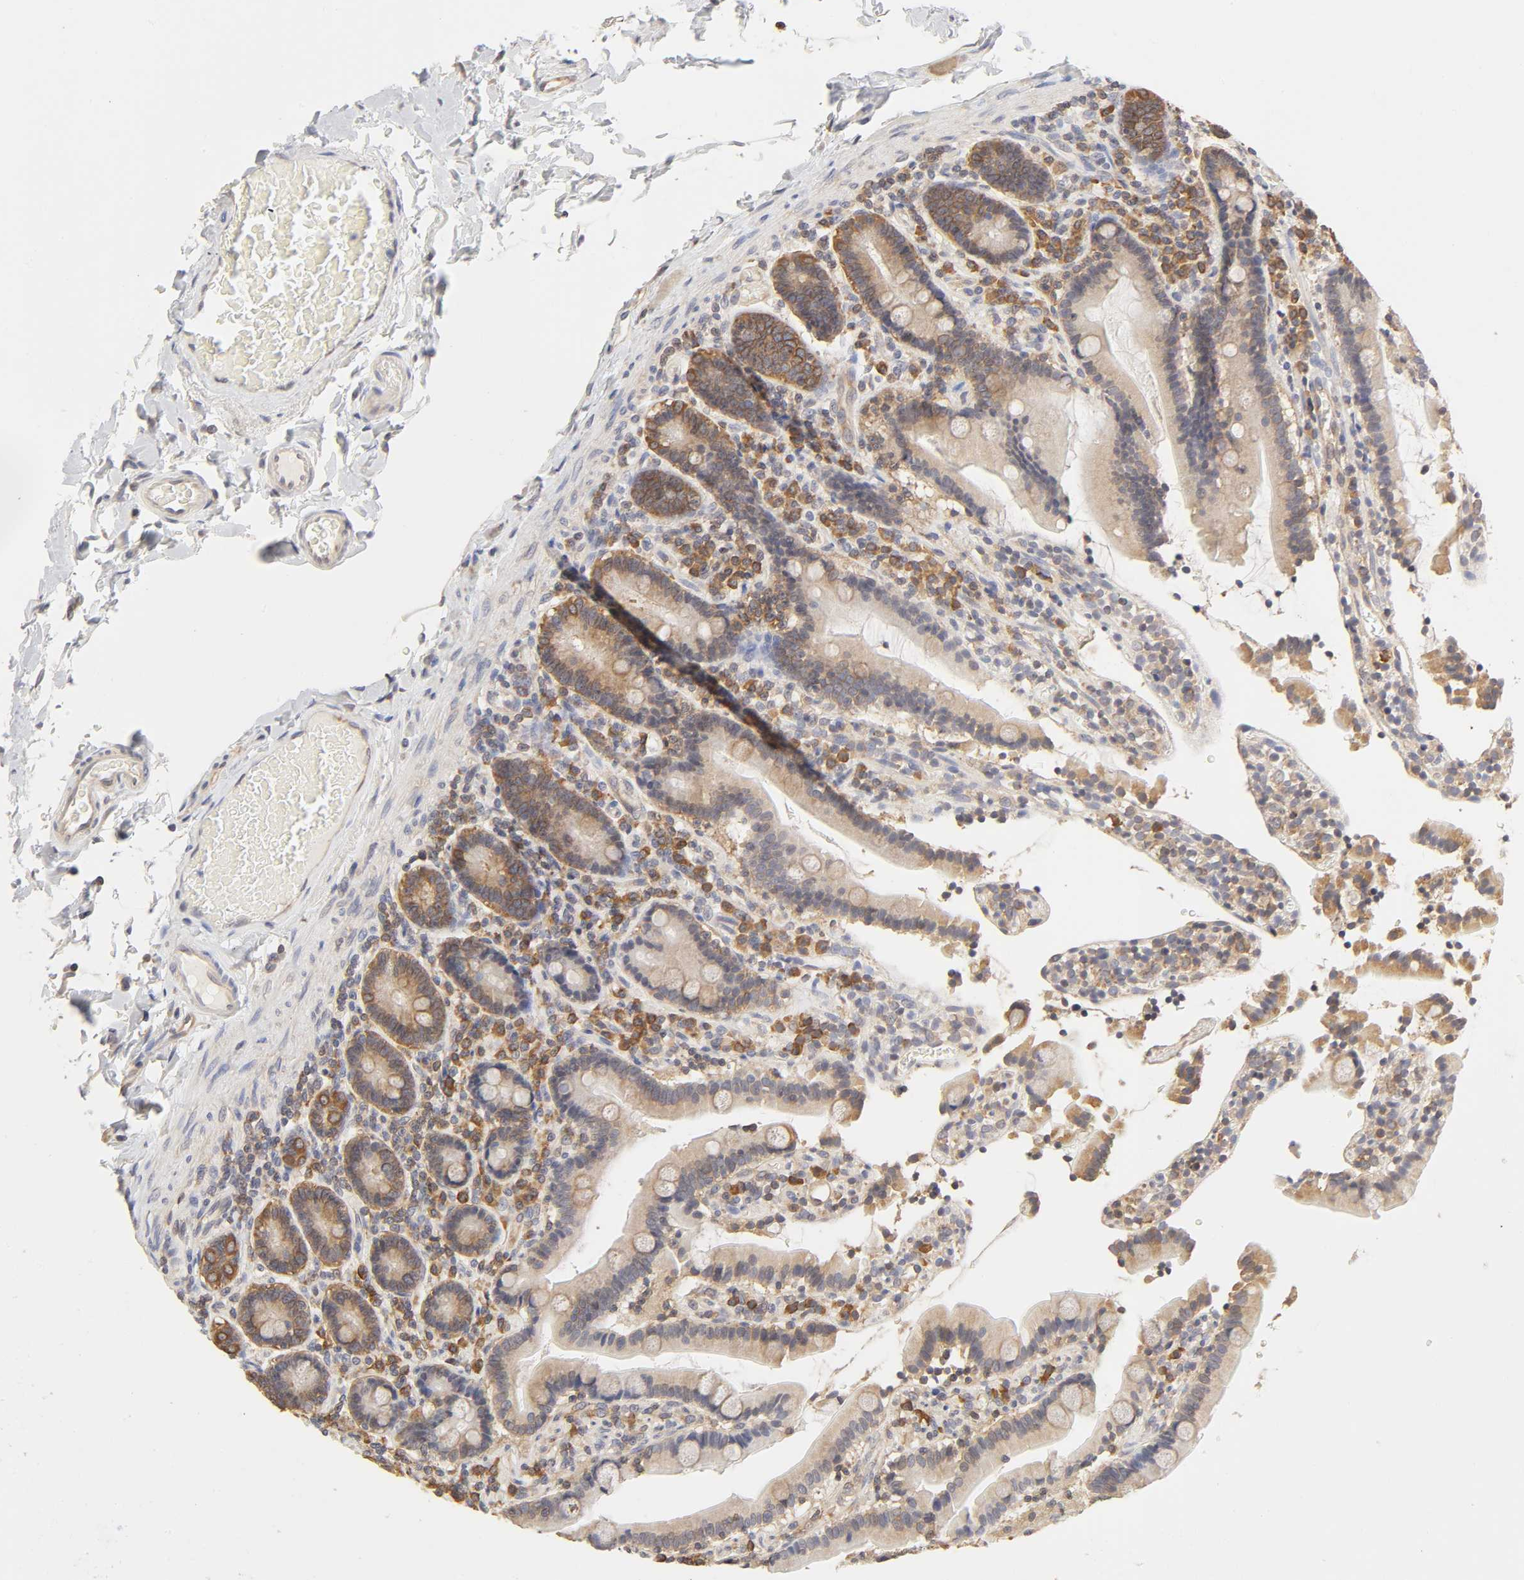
{"staining": {"intensity": "strong", "quantity": ">75%", "location": "cytoplasmic/membranous"}, "tissue": "duodenum", "cell_type": "Glandular cells", "image_type": "normal", "snomed": [{"axis": "morphology", "description": "Normal tissue, NOS"}, {"axis": "topography", "description": "Duodenum"}], "caption": "Duodenum stained for a protein (brown) displays strong cytoplasmic/membranous positive expression in approximately >75% of glandular cells.", "gene": "RPL14", "patient": {"sex": "female", "age": 53}}